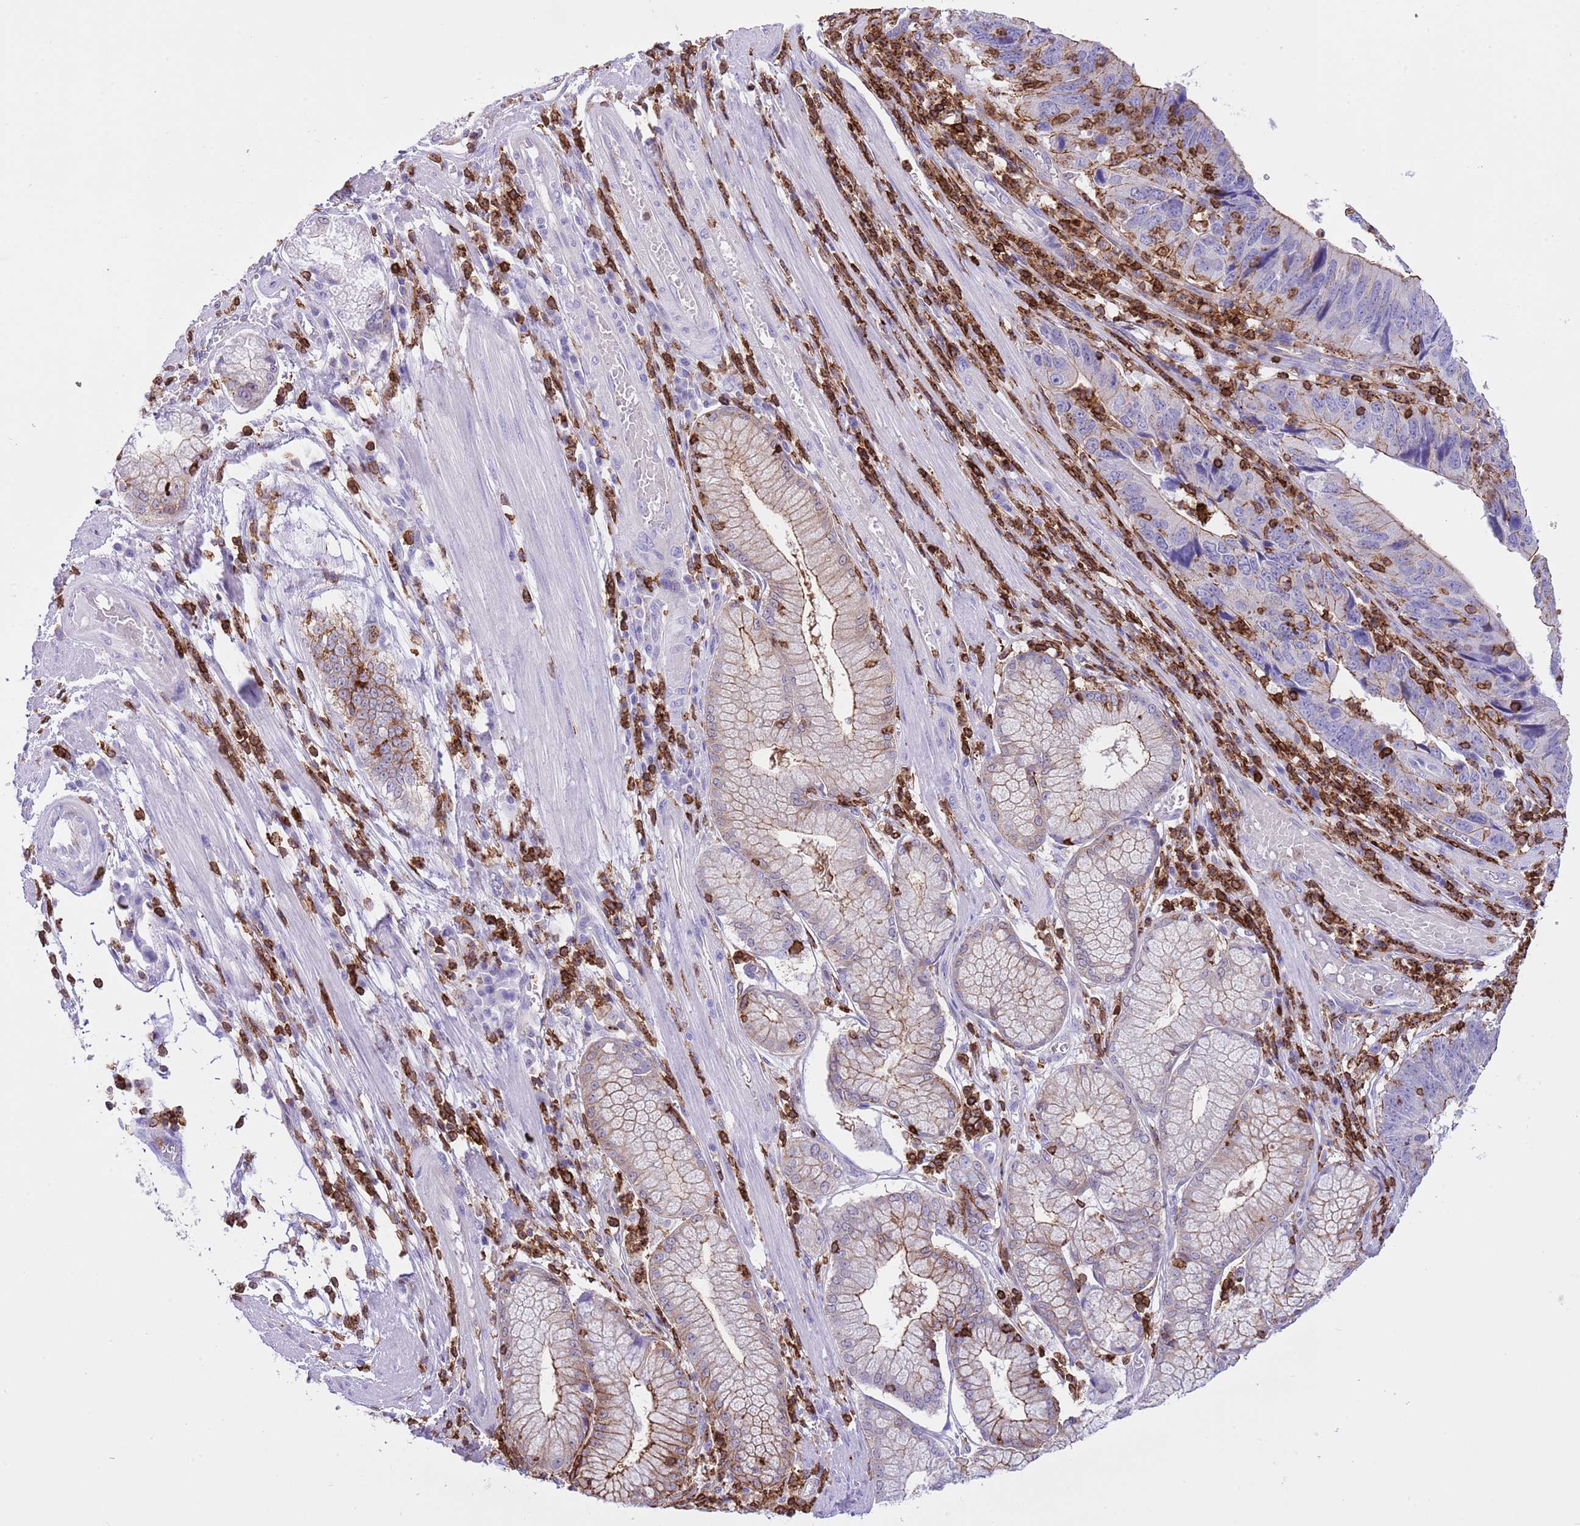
{"staining": {"intensity": "moderate", "quantity": "<25%", "location": "cytoplasmic/membranous"}, "tissue": "stomach cancer", "cell_type": "Tumor cells", "image_type": "cancer", "snomed": [{"axis": "morphology", "description": "Adenocarcinoma, NOS"}, {"axis": "topography", "description": "Stomach"}], "caption": "This micrograph demonstrates stomach cancer stained with immunohistochemistry to label a protein in brown. The cytoplasmic/membranous of tumor cells show moderate positivity for the protein. Nuclei are counter-stained blue.", "gene": "EFHD2", "patient": {"sex": "male", "age": 59}}